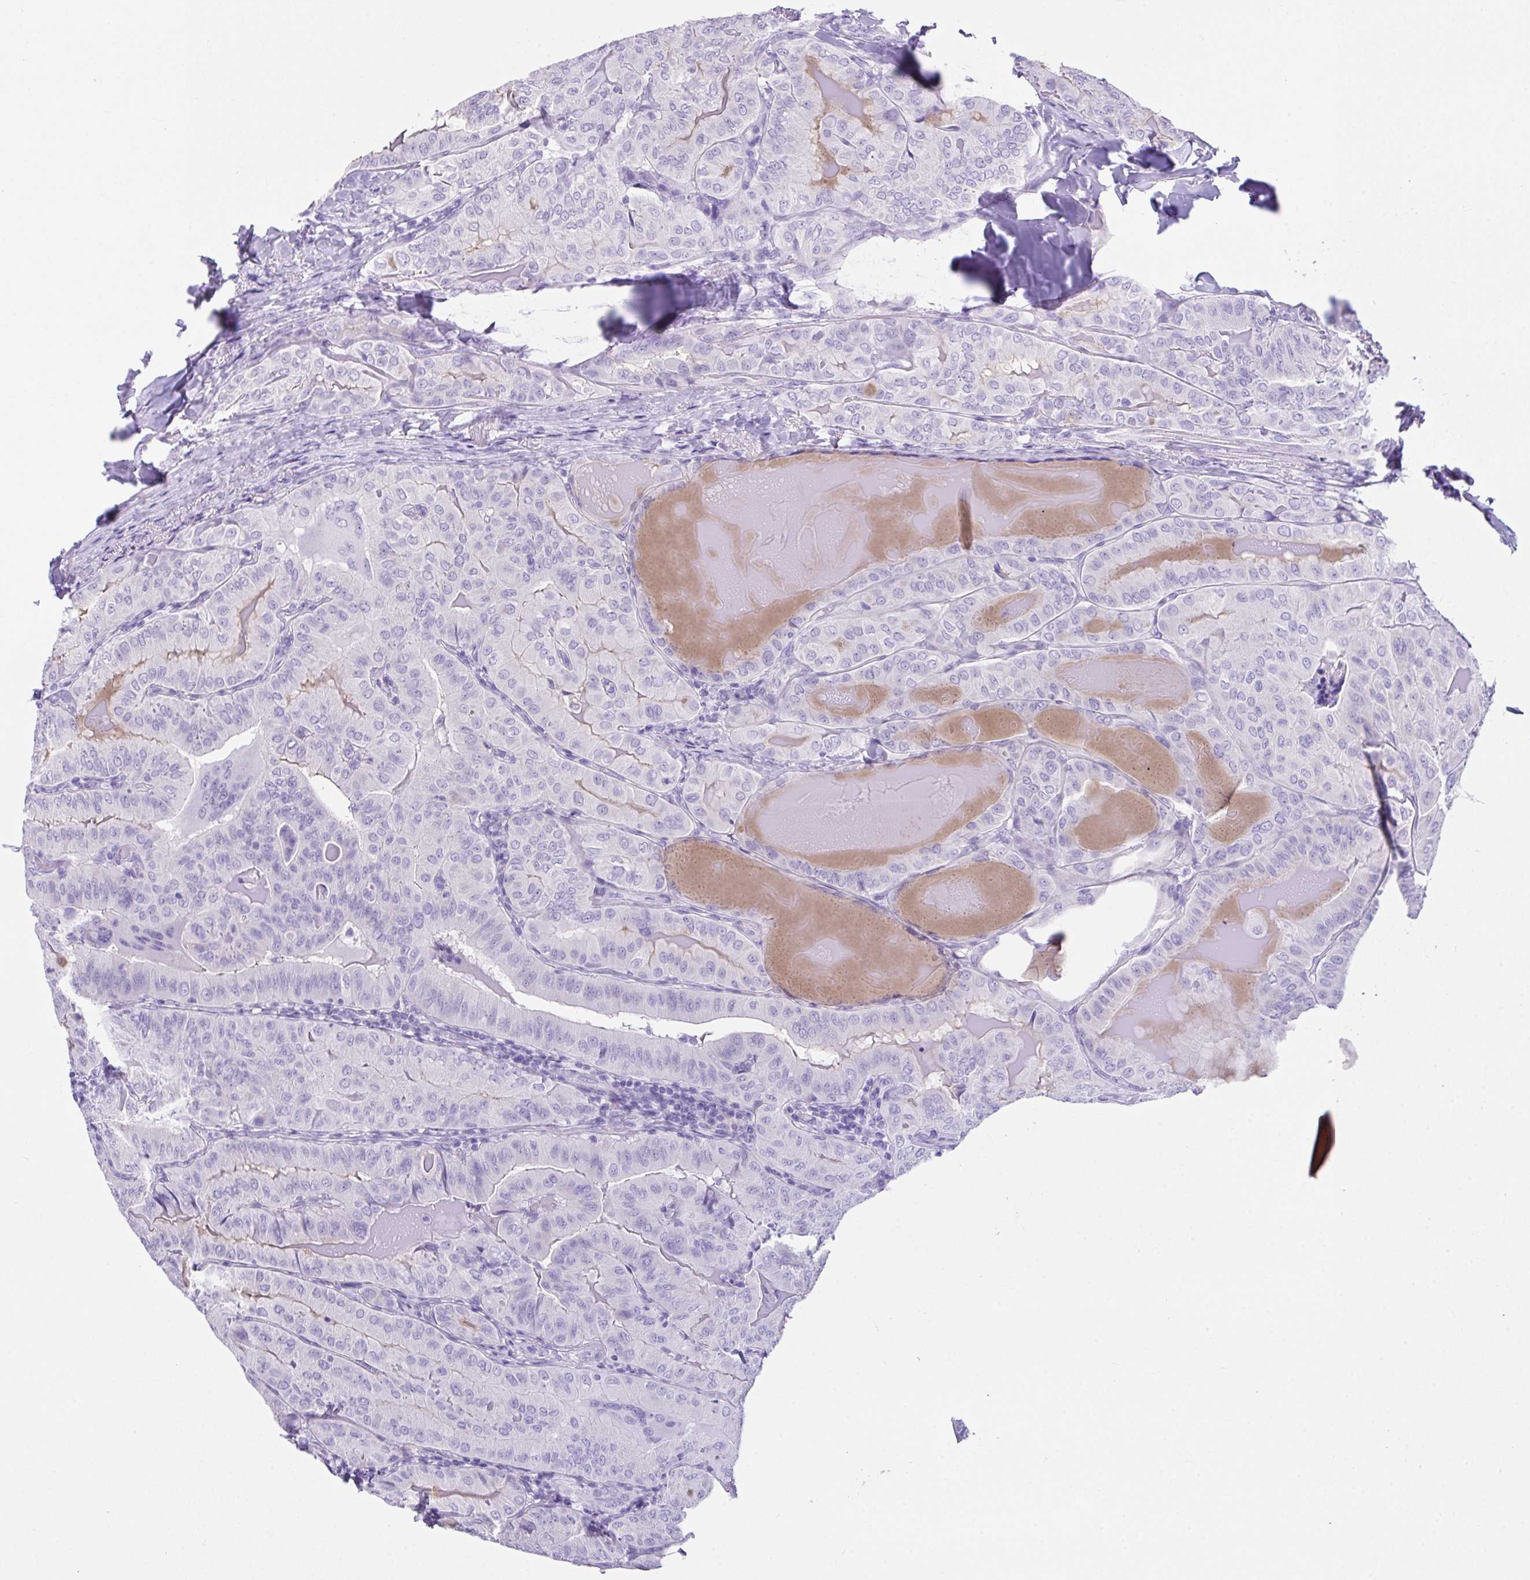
{"staining": {"intensity": "negative", "quantity": "none", "location": "none"}, "tissue": "thyroid cancer", "cell_type": "Tumor cells", "image_type": "cancer", "snomed": [{"axis": "morphology", "description": "Papillary adenocarcinoma, NOS"}, {"axis": "topography", "description": "Thyroid gland"}], "caption": "Immunohistochemical staining of human thyroid cancer (papillary adenocarcinoma) exhibits no significant positivity in tumor cells. (Brightfield microscopy of DAB immunohistochemistry (IHC) at high magnification).", "gene": "LGALS4", "patient": {"sex": "female", "age": 68}}